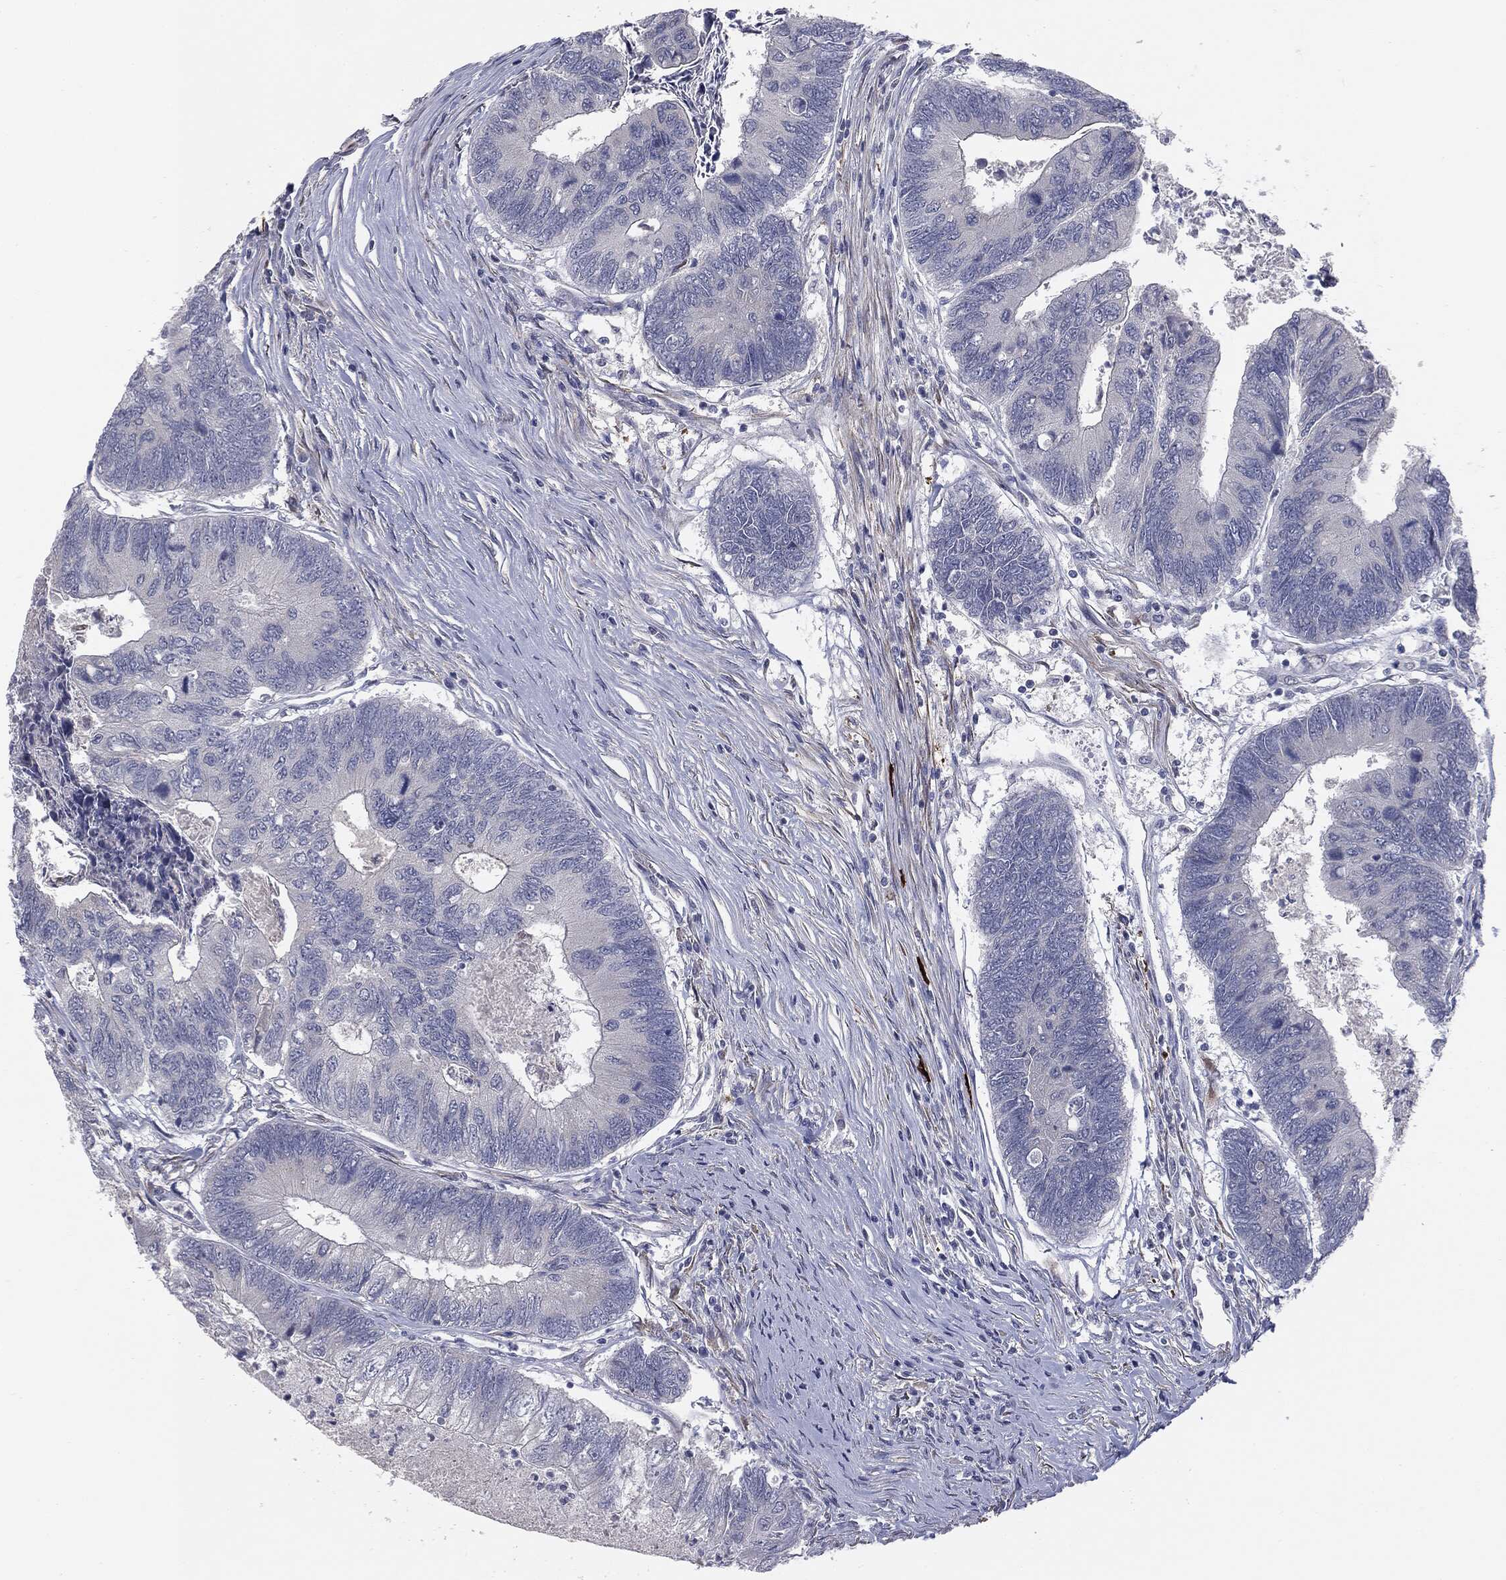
{"staining": {"intensity": "negative", "quantity": "none", "location": "none"}, "tissue": "colorectal cancer", "cell_type": "Tumor cells", "image_type": "cancer", "snomed": [{"axis": "morphology", "description": "Adenocarcinoma, NOS"}, {"axis": "topography", "description": "Colon"}], "caption": "An immunohistochemistry histopathology image of colorectal cancer is shown. There is no staining in tumor cells of colorectal cancer.", "gene": "KRT5", "patient": {"sex": "female", "age": 67}}